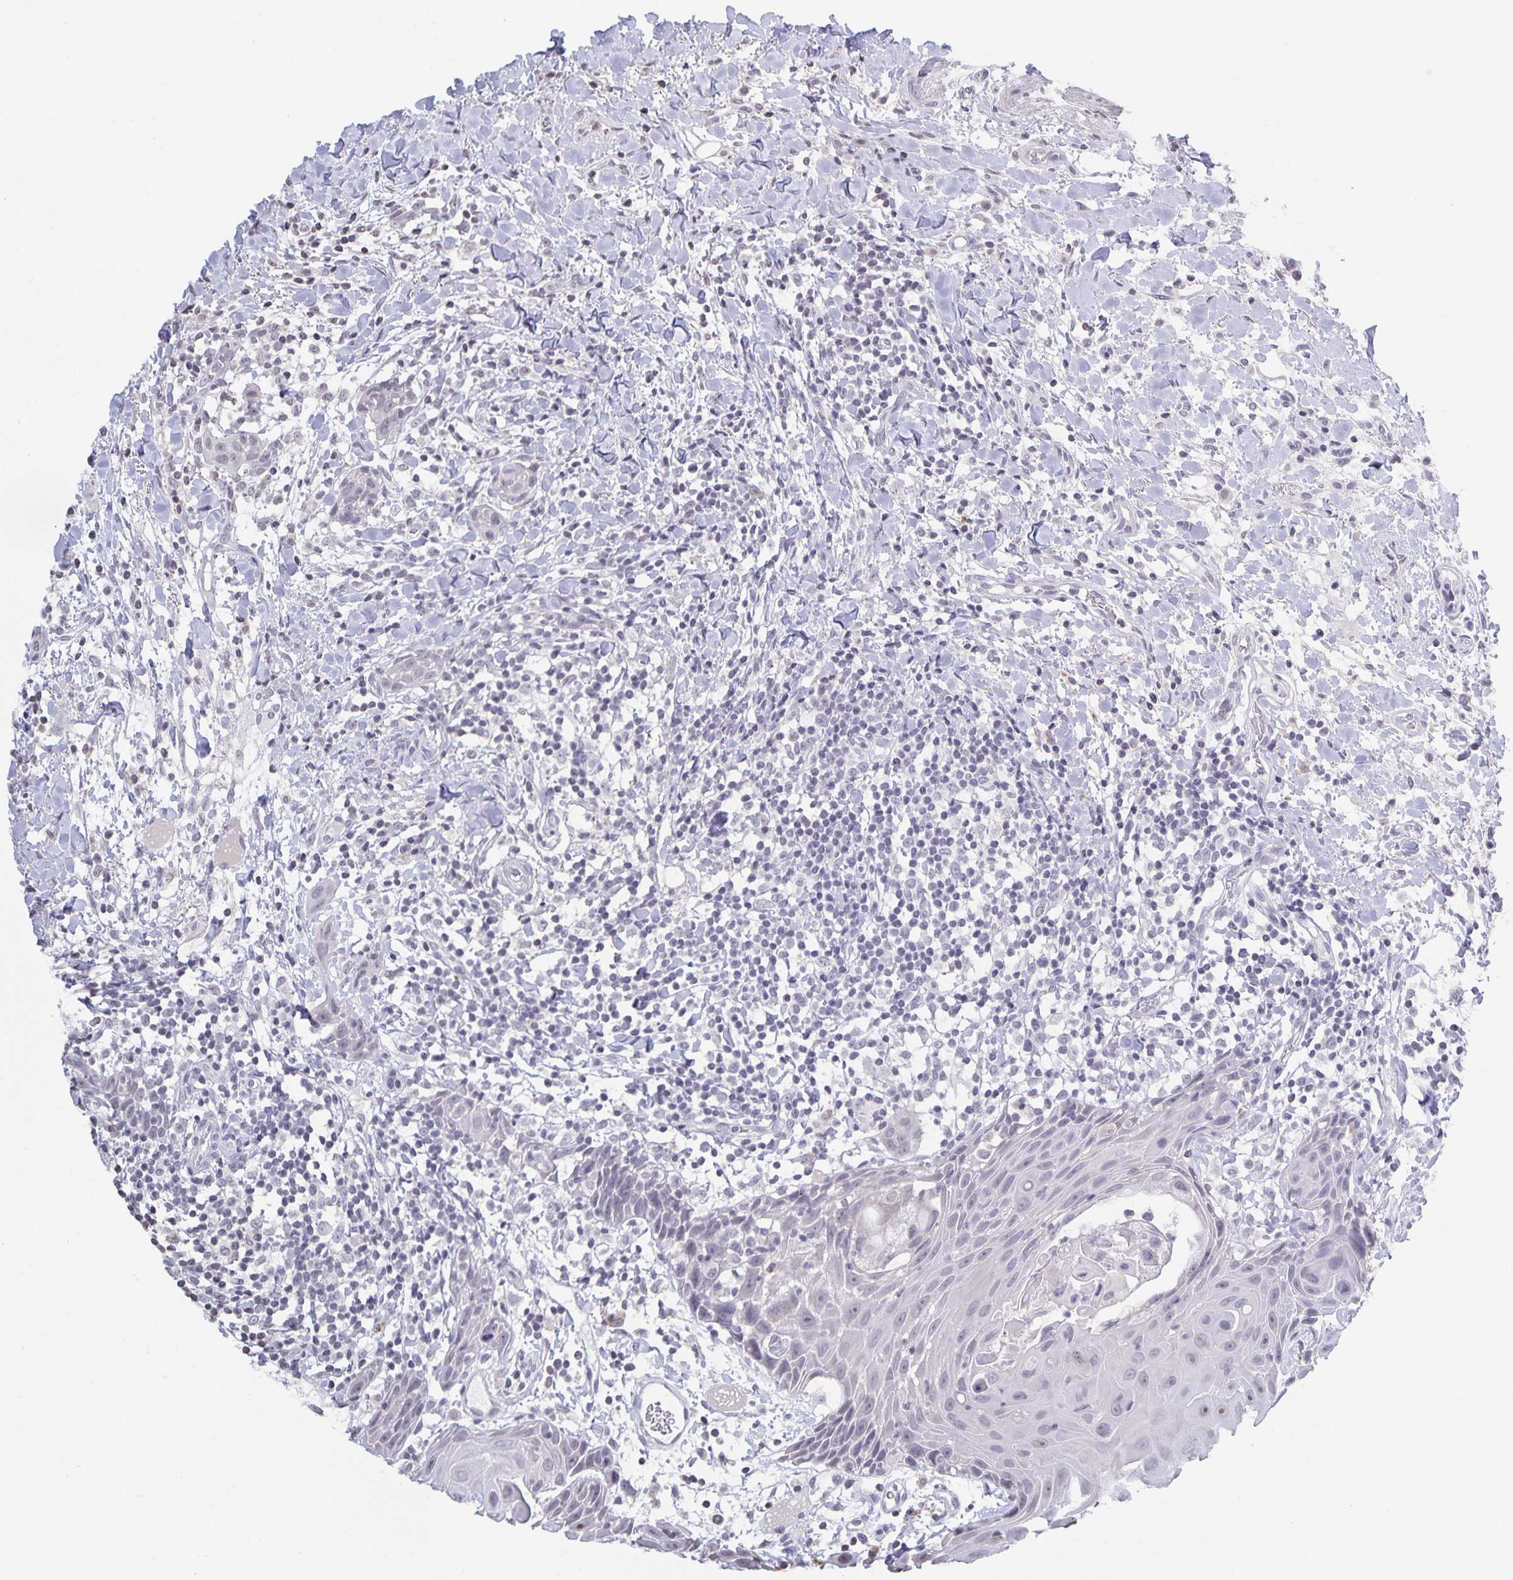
{"staining": {"intensity": "negative", "quantity": "none", "location": "none"}, "tissue": "head and neck cancer", "cell_type": "Tumor cells", "image_type": "cancer", "snomed": [{"axis": "morphology", "description": "Squamous cell carcinoma, NOS"}, {"axis": "topography", "description": "Oral tissue"}, {"axis": "topography", "description": "Head-Neck"}], "caption": "Immunohistochemistry micrograph of human squamous cell carcinoma (head and neck) stained for a protein (brown), which demonstrates no positivity in tumor cells. (Brightfield microscopy of DAB immunohistochemistry (IHC) at high magnification).", "gene": "AQP4", "patient": {"sex": "male", "age": 49}}